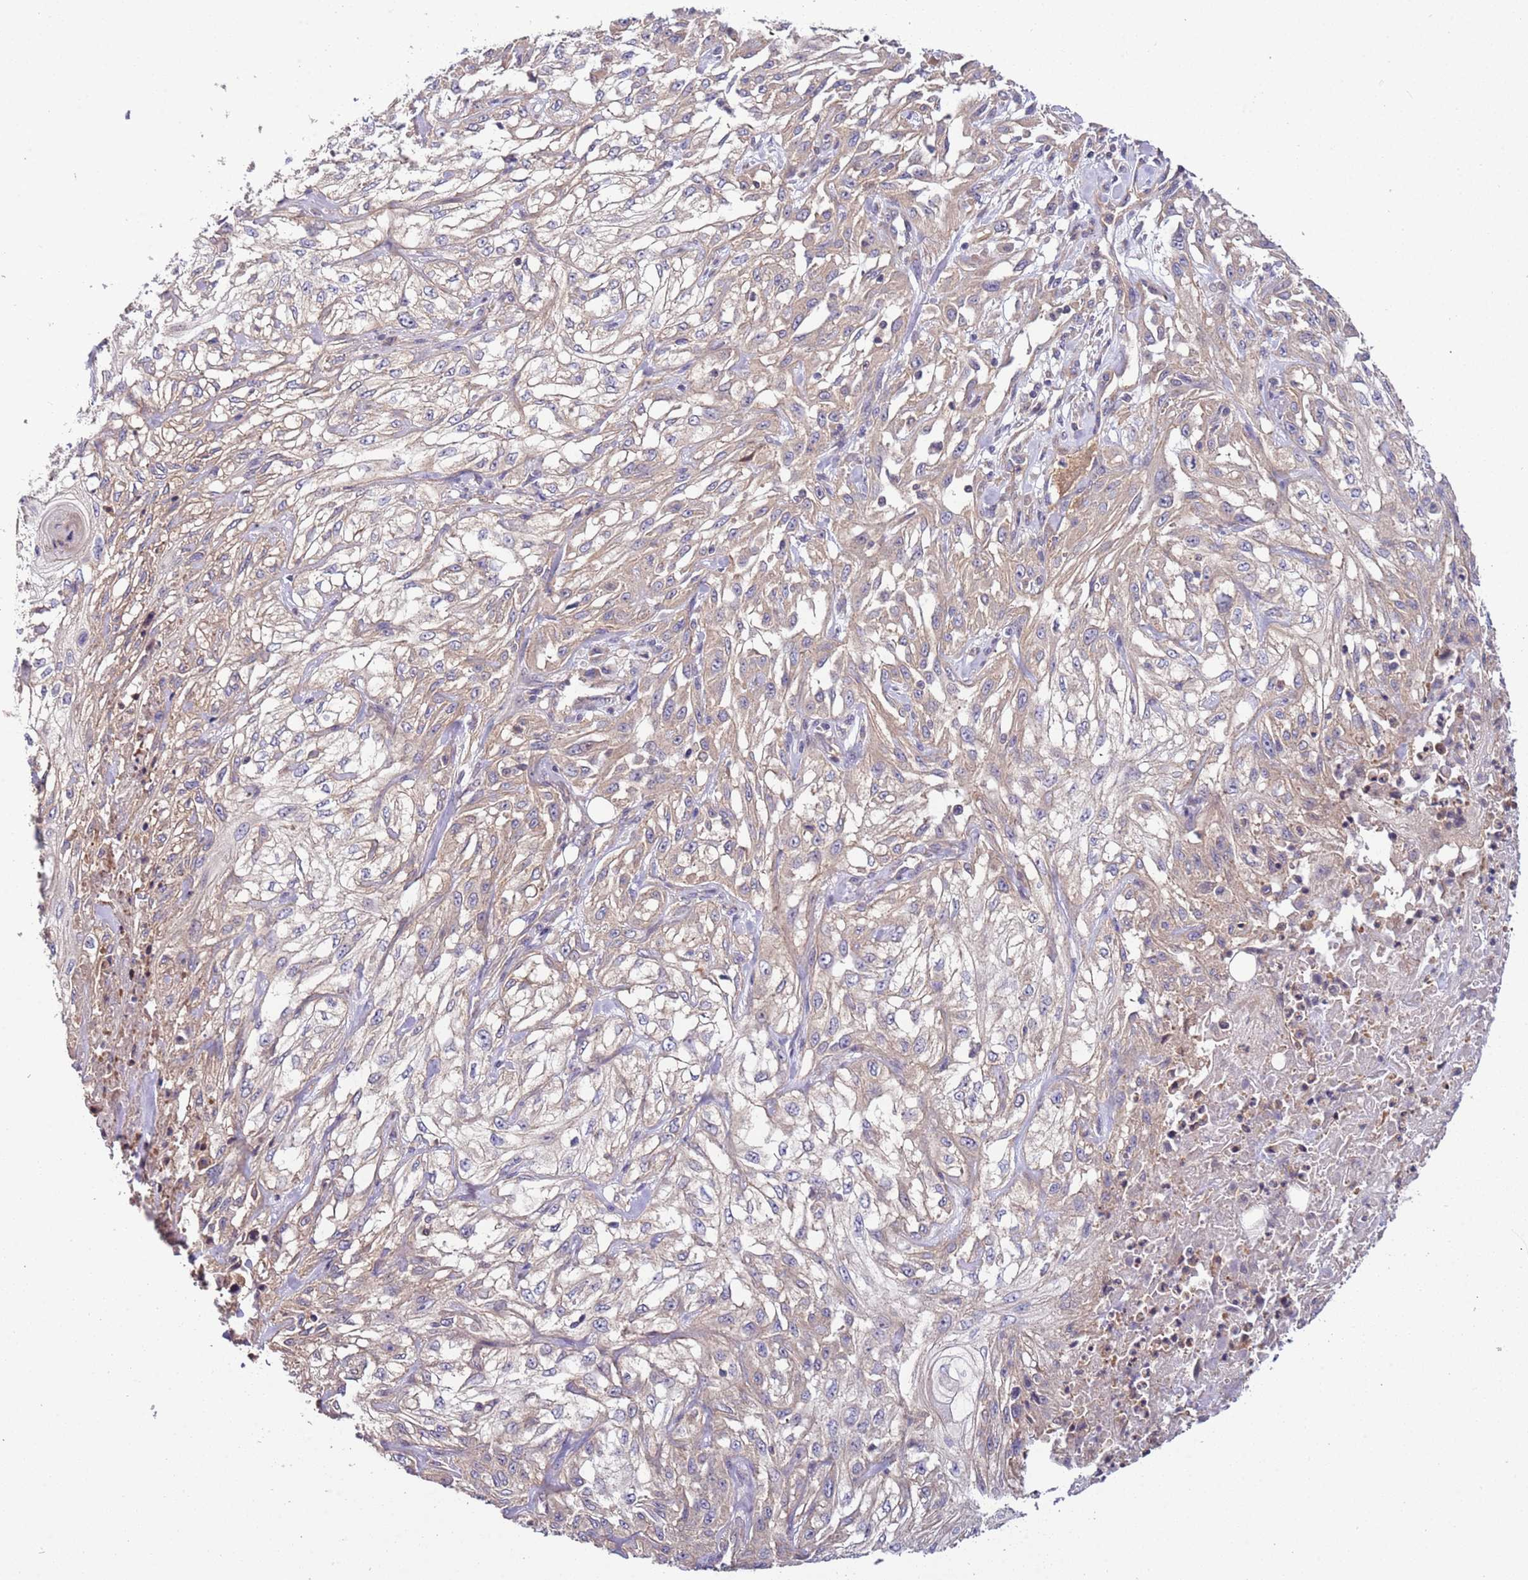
{"staining": {"intensity": "weak", "quantity": "25%-75%", "location": "cytoplasmic/membranous"}, "tissue": "skin cancer", "cell_type": "Tumor cells", "image_type": "cancer", "snomed": [{"axis": "morphology", "description": "Squamous cell carcinoma, NOS"}, {"axis": "morphology", "description": "Squamous cell carcinoma, metastatic, NOS"}, {"axis": "topography", "description": "Skin"}, {"axis": "topography", "description": "Lymph node"}], "caption": "This histopathology image shows IHC staining of skin cancer, with low weak cytoplasmic/membranous expression in about 25%-75% of tumor cells.", "gene": "LAMB4", "patient": {"sex": "male", "age": 75}}